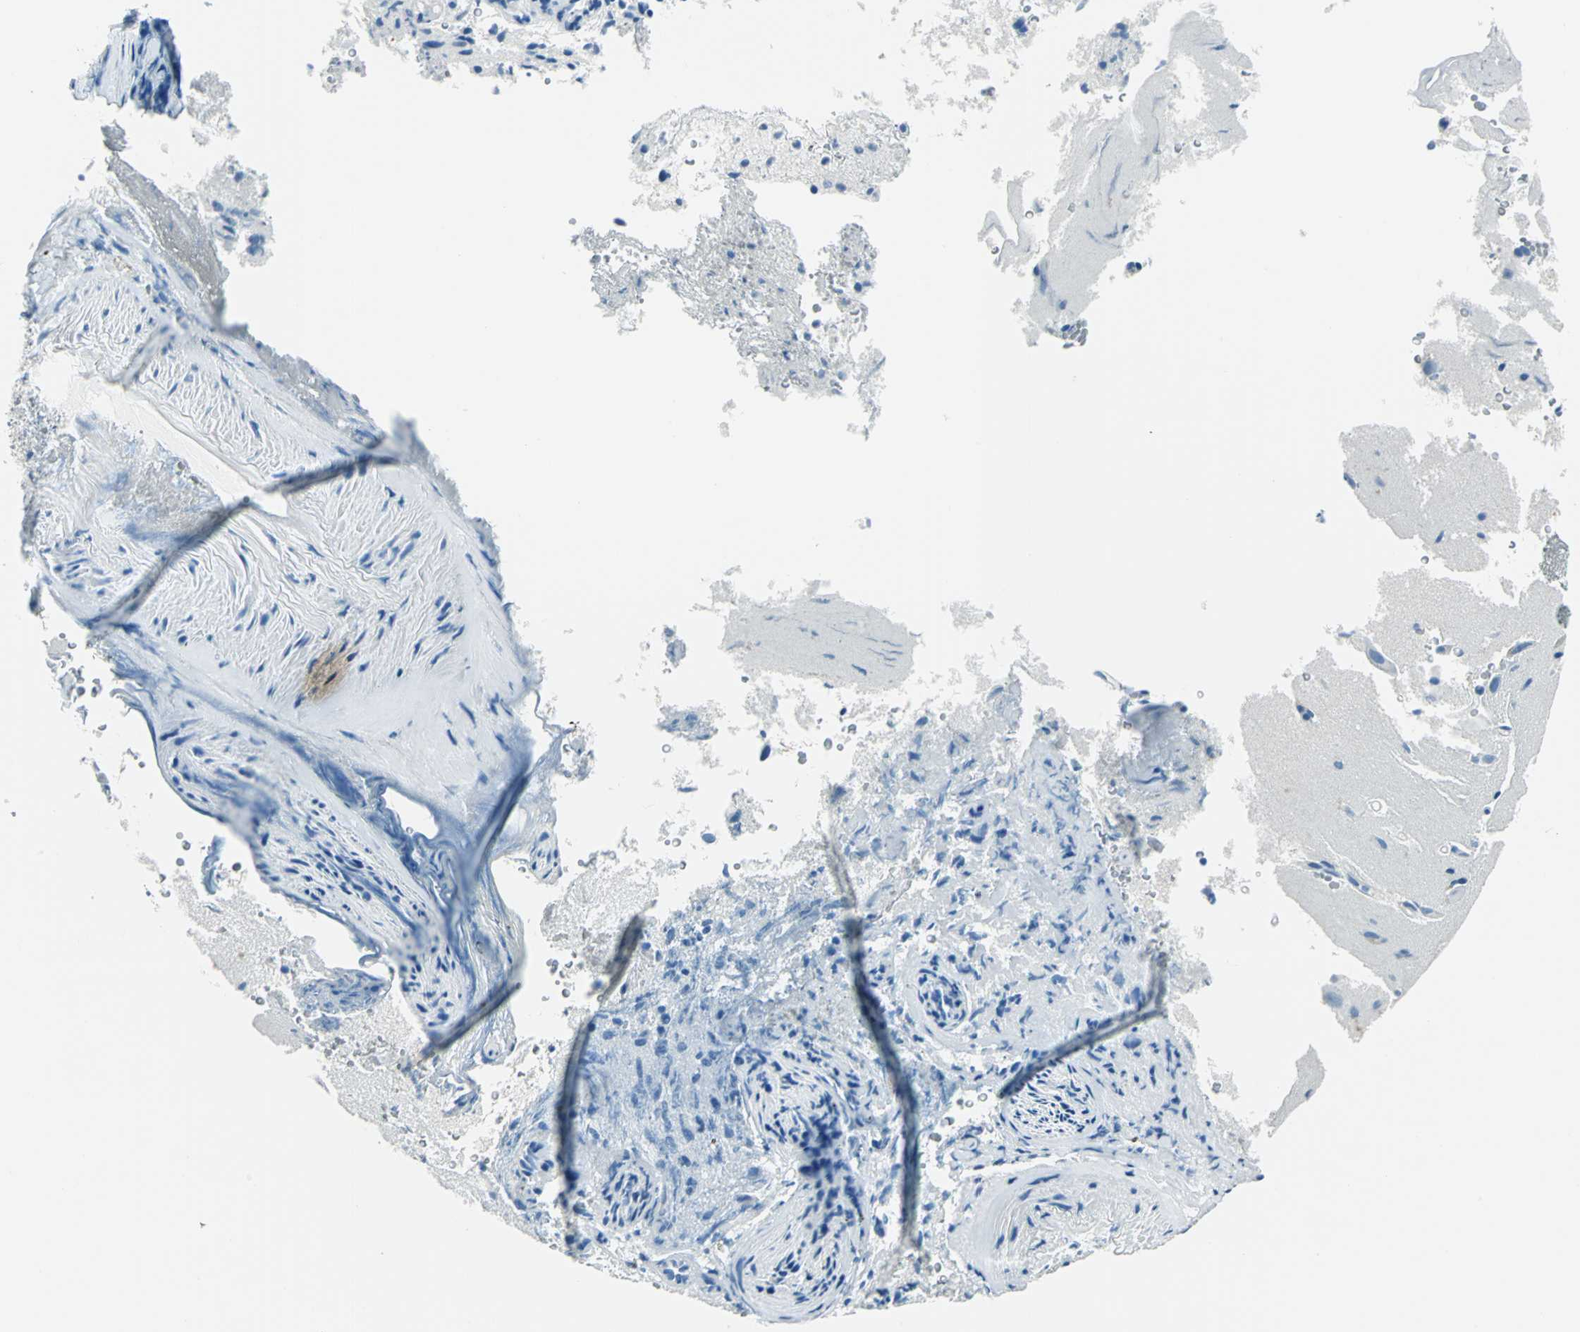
{"staining": {"intensity": "negative", "quantity": "none", "location": "none"}, "tissue": "glioma", "cell_type": "Tumor cells", "image_type": "cancer", "snomed": [{"axis": "morphology", "description": "Normal tissue, NOS"}, {"axis": "morphology", "description": "Glioma, malignant, High grade"}, {"axis": "topography", "description": "Cerebral cortex"}], "caption": "The immunohistochemistry (IHC) histopathology image has no significant staining in tumor cells of malignant glioma (high-grade) tissue.", "gene": "AKR1A1", "patient": {"sex": "male", "age": 75}}